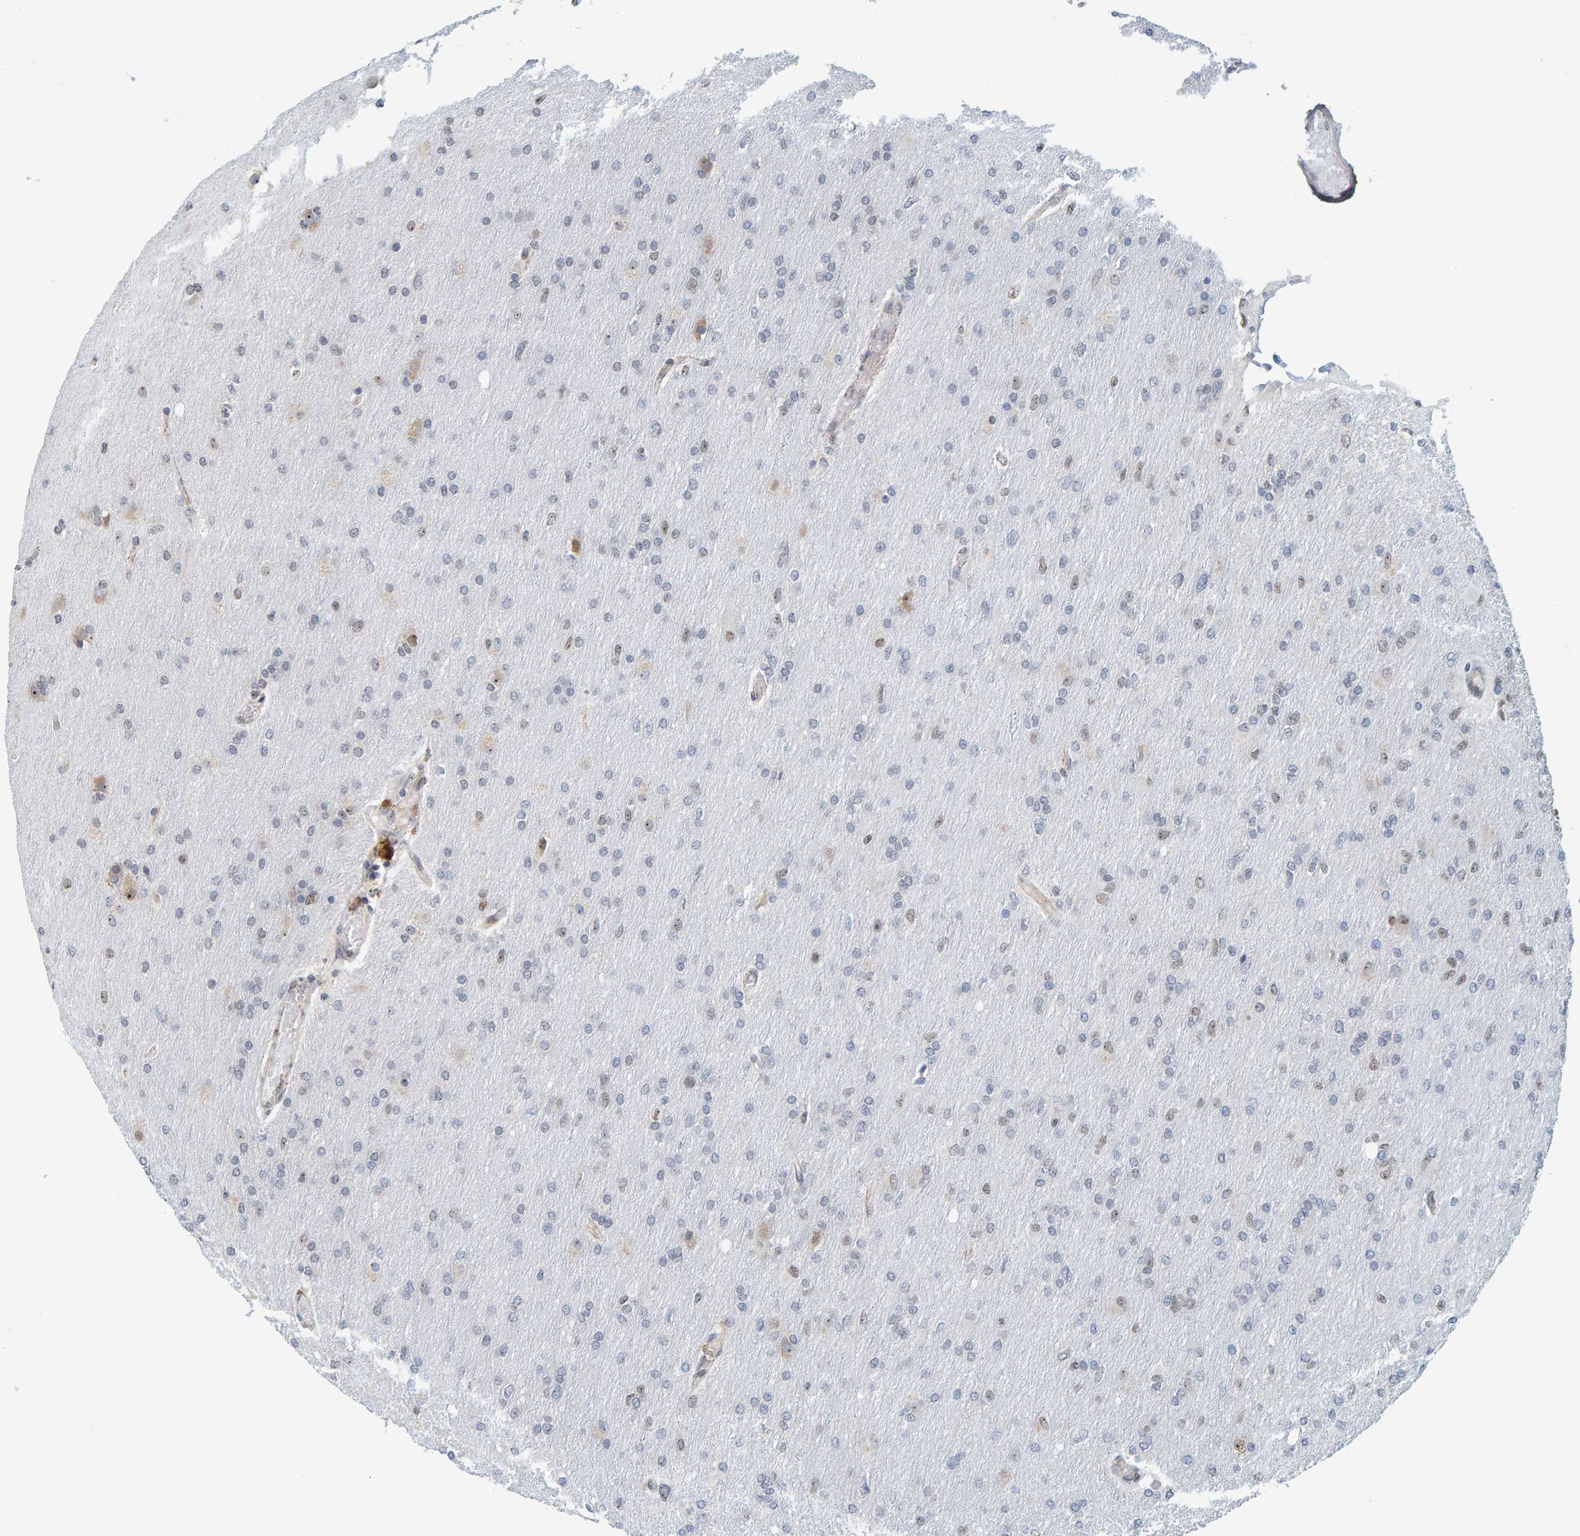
{"staining": {"intensity": "weak", "quantity": "<25%", "location": "nuclear"}, "tissue": "glioma", "cell_type": "Tumor cells", "image_type": "cancer", "snomed": [{"axis": "morphology", "description": "Glioma, malignant, High grade"}, {"axis": "topography", "description": "Cerebral cortex"}], "caption": "Immunohistochemistry of human malignant glioma (high-grade) exhibits no positivity in tumor cells. Nuclei are stained in blue.", "gene": "POLR1E", "patient": {"sex": "female", "age": 36}}